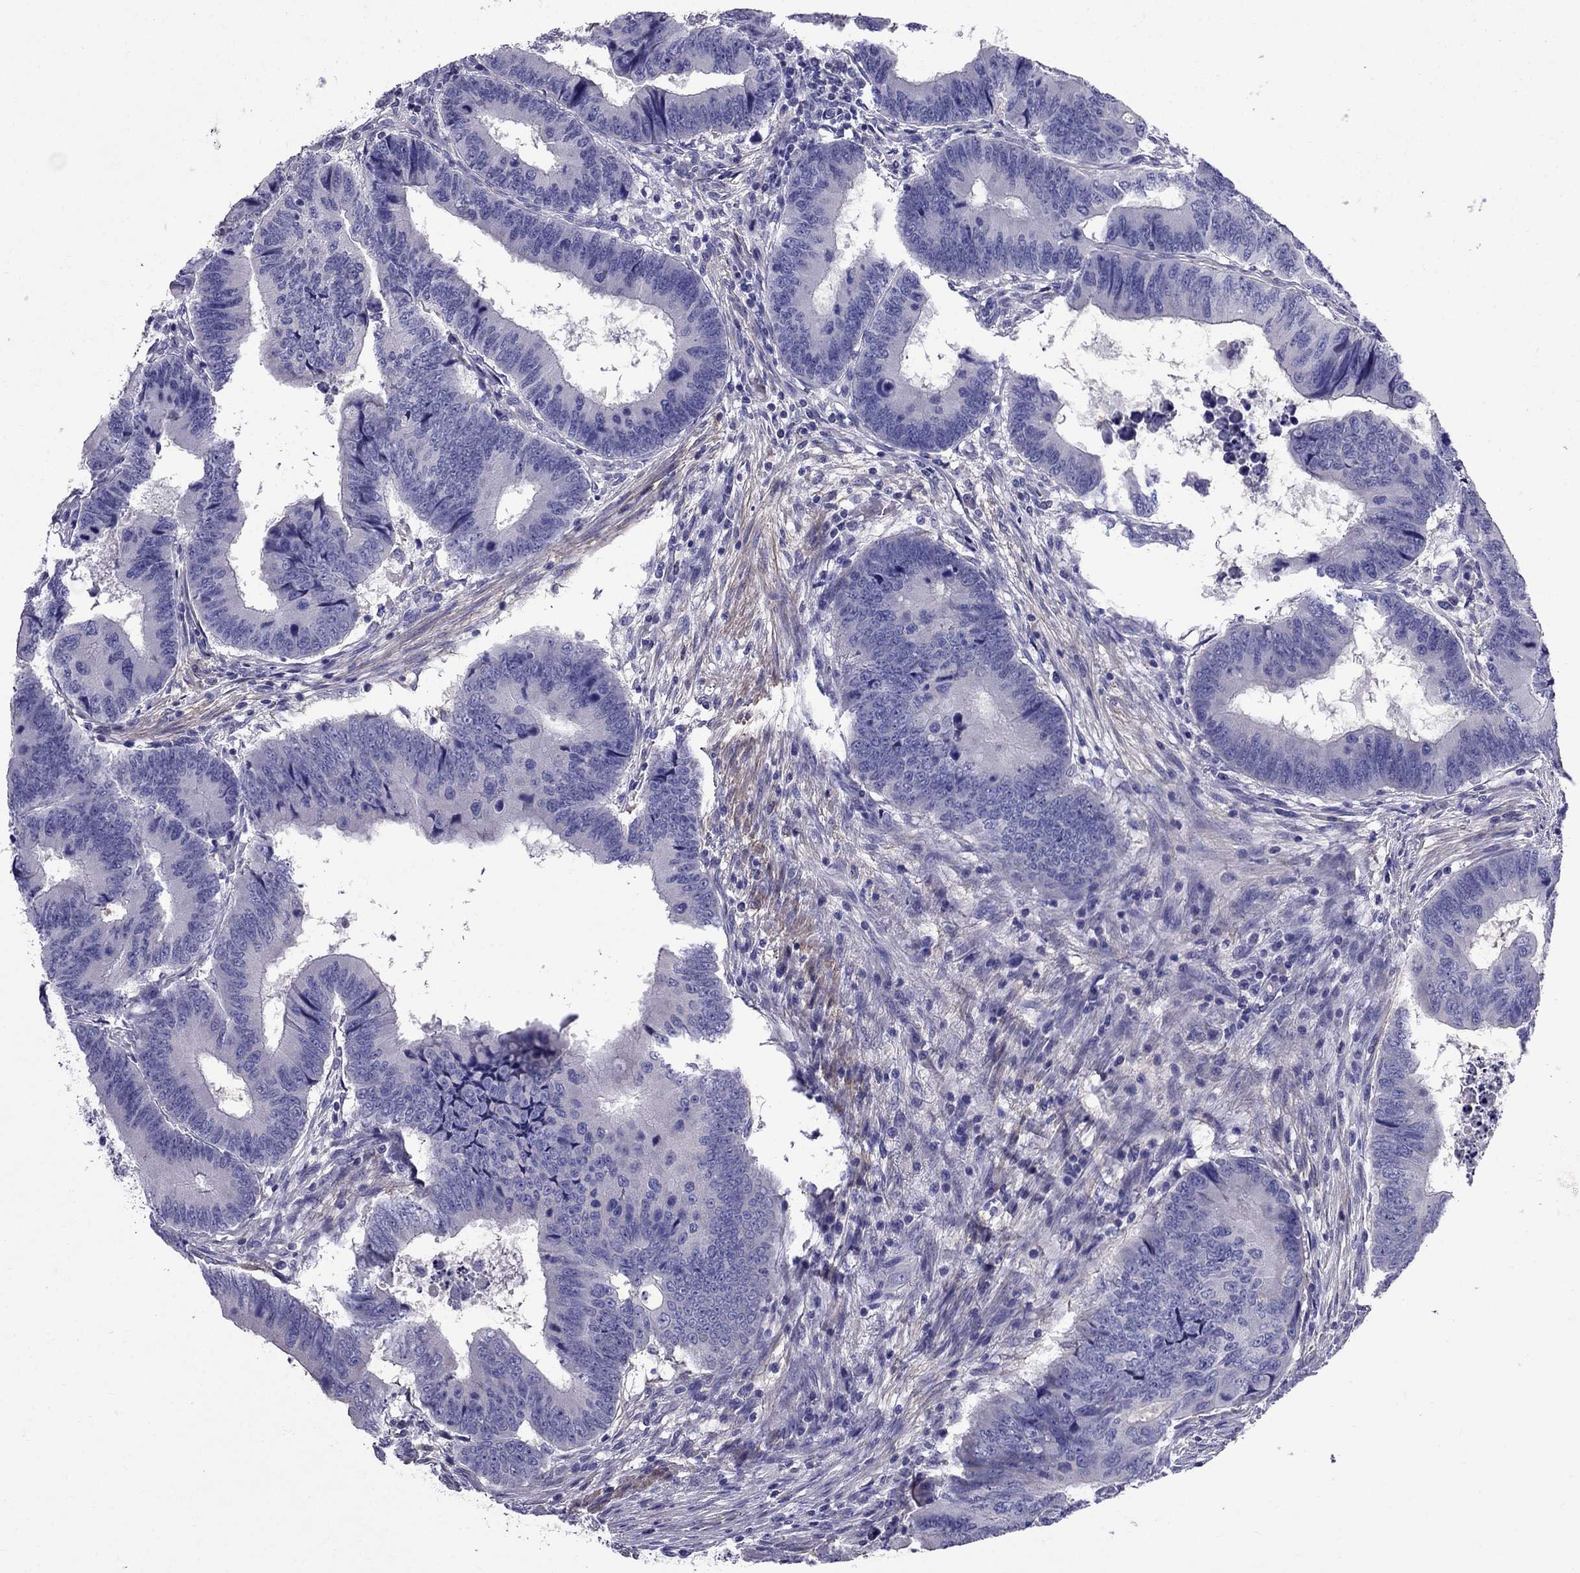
{"staining": {"intensity": "negative", "quantity": "none", "location": "none"}, "tissue": "colorectal cancer", "cell_type": "Tumor cells", "image_type": "cancer", "snomed": [{"axis": "morphology", "description": "Adenocarcinoma, NOS"}, {"axis": "topography", "description": "Colon"}], "caption": "This is an immunohistochemistry (IHC) histopathology image of human colorectal cancer. There is no expression in tumor cells.", "gene": "GPR50", "patient": {"sex": "male", "age": 53}}